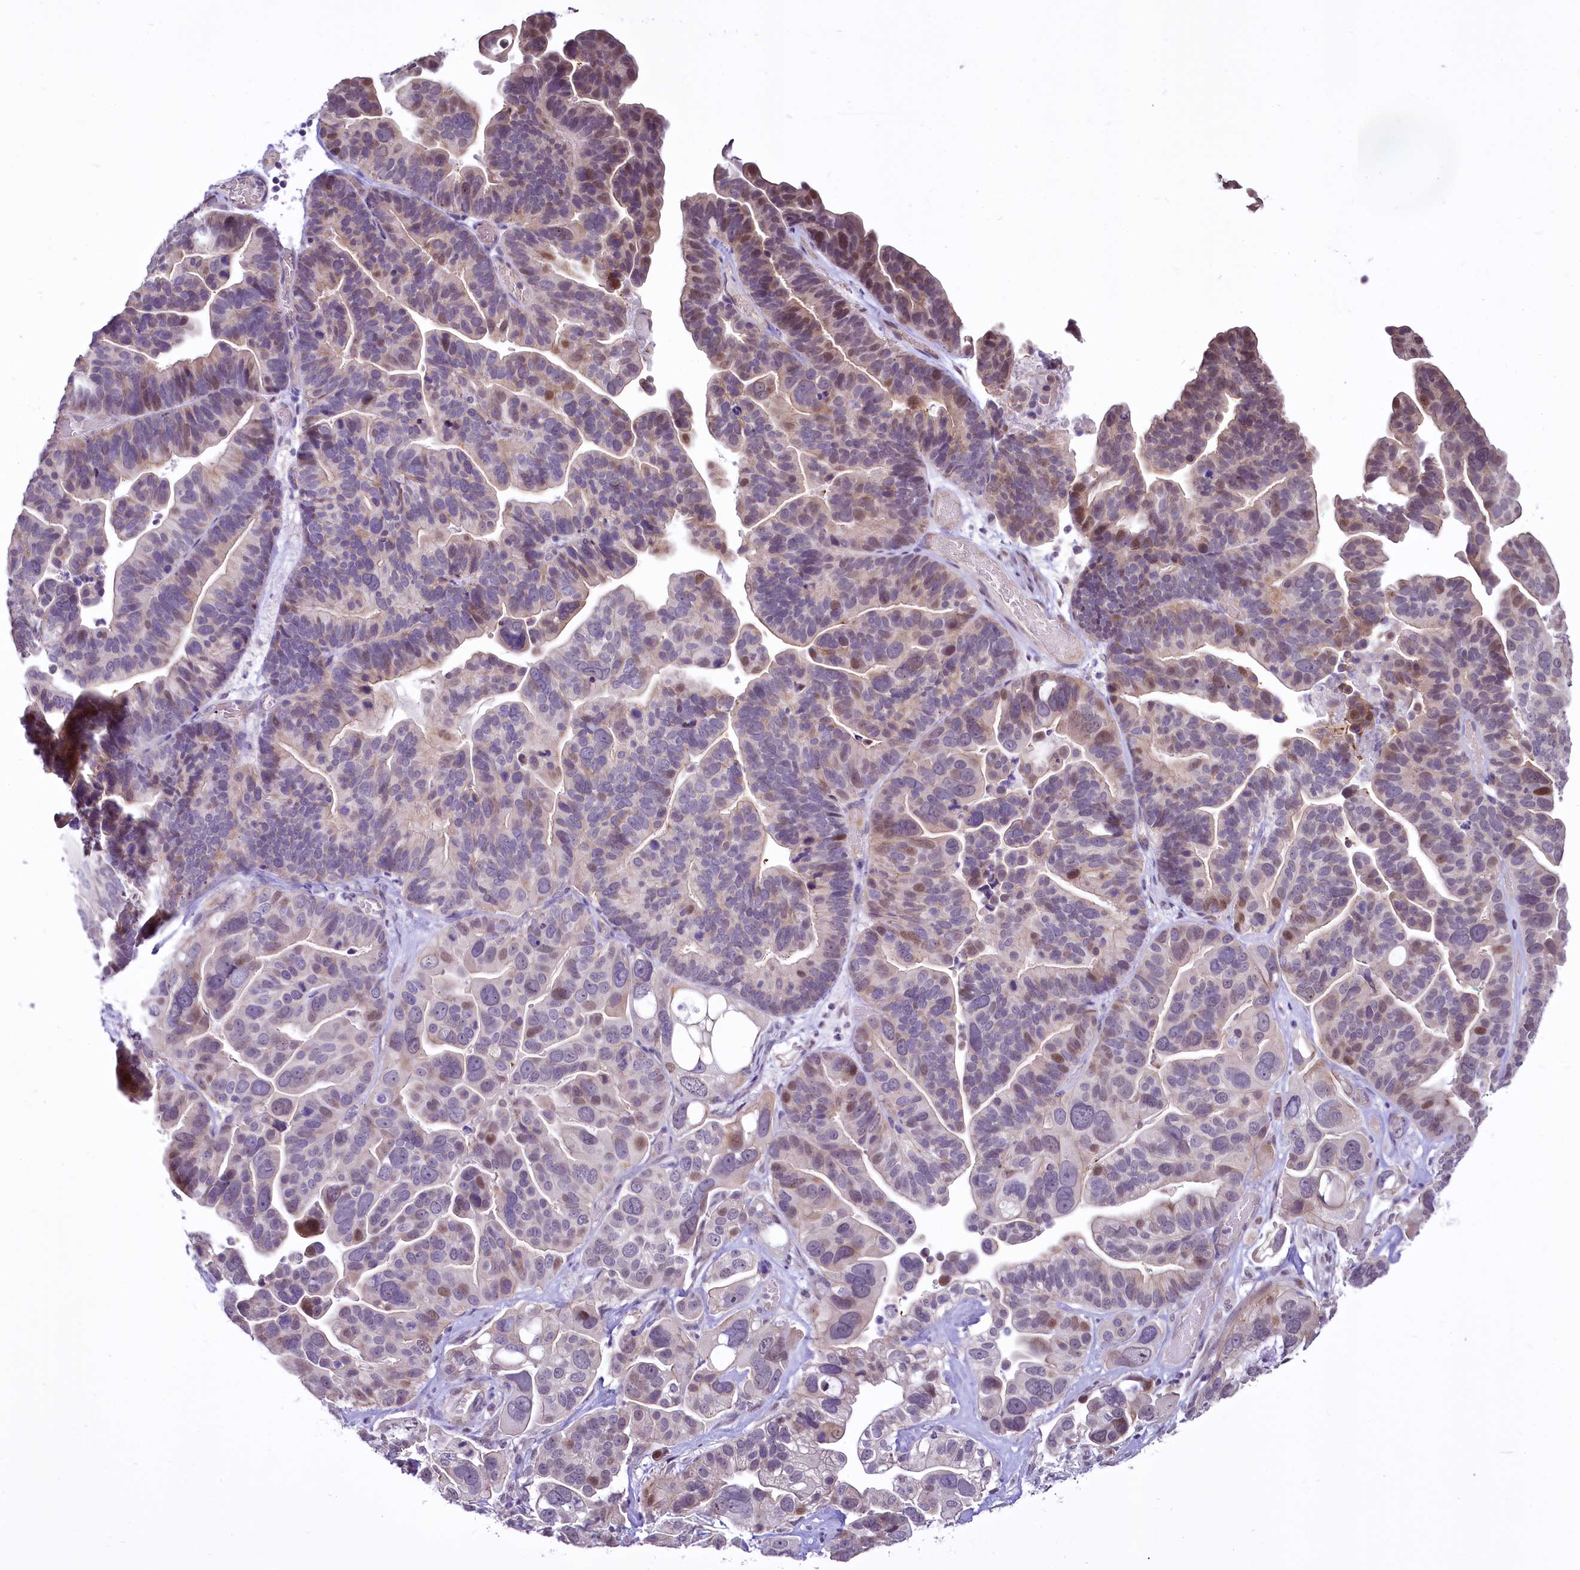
{"staining": {"intensity": "moderate", "quantity": "<25%", "location": "nuclear"}, "tissue": "ovarian cancer", "cell_type": "Tumor cells", "image_type": "cancer", "snomed": [{"axis": "morphology", "description": "Cystadenocarcinoma, serous, NOS"}, {"axis": "topography", "description": "Ovary"}], "caption": "Ovarian cancer tissue displays moderate nuclear staining in about <25% of tumor cells", "gene": "BANK1", "patient": {"sex": "female", "age": 56}}